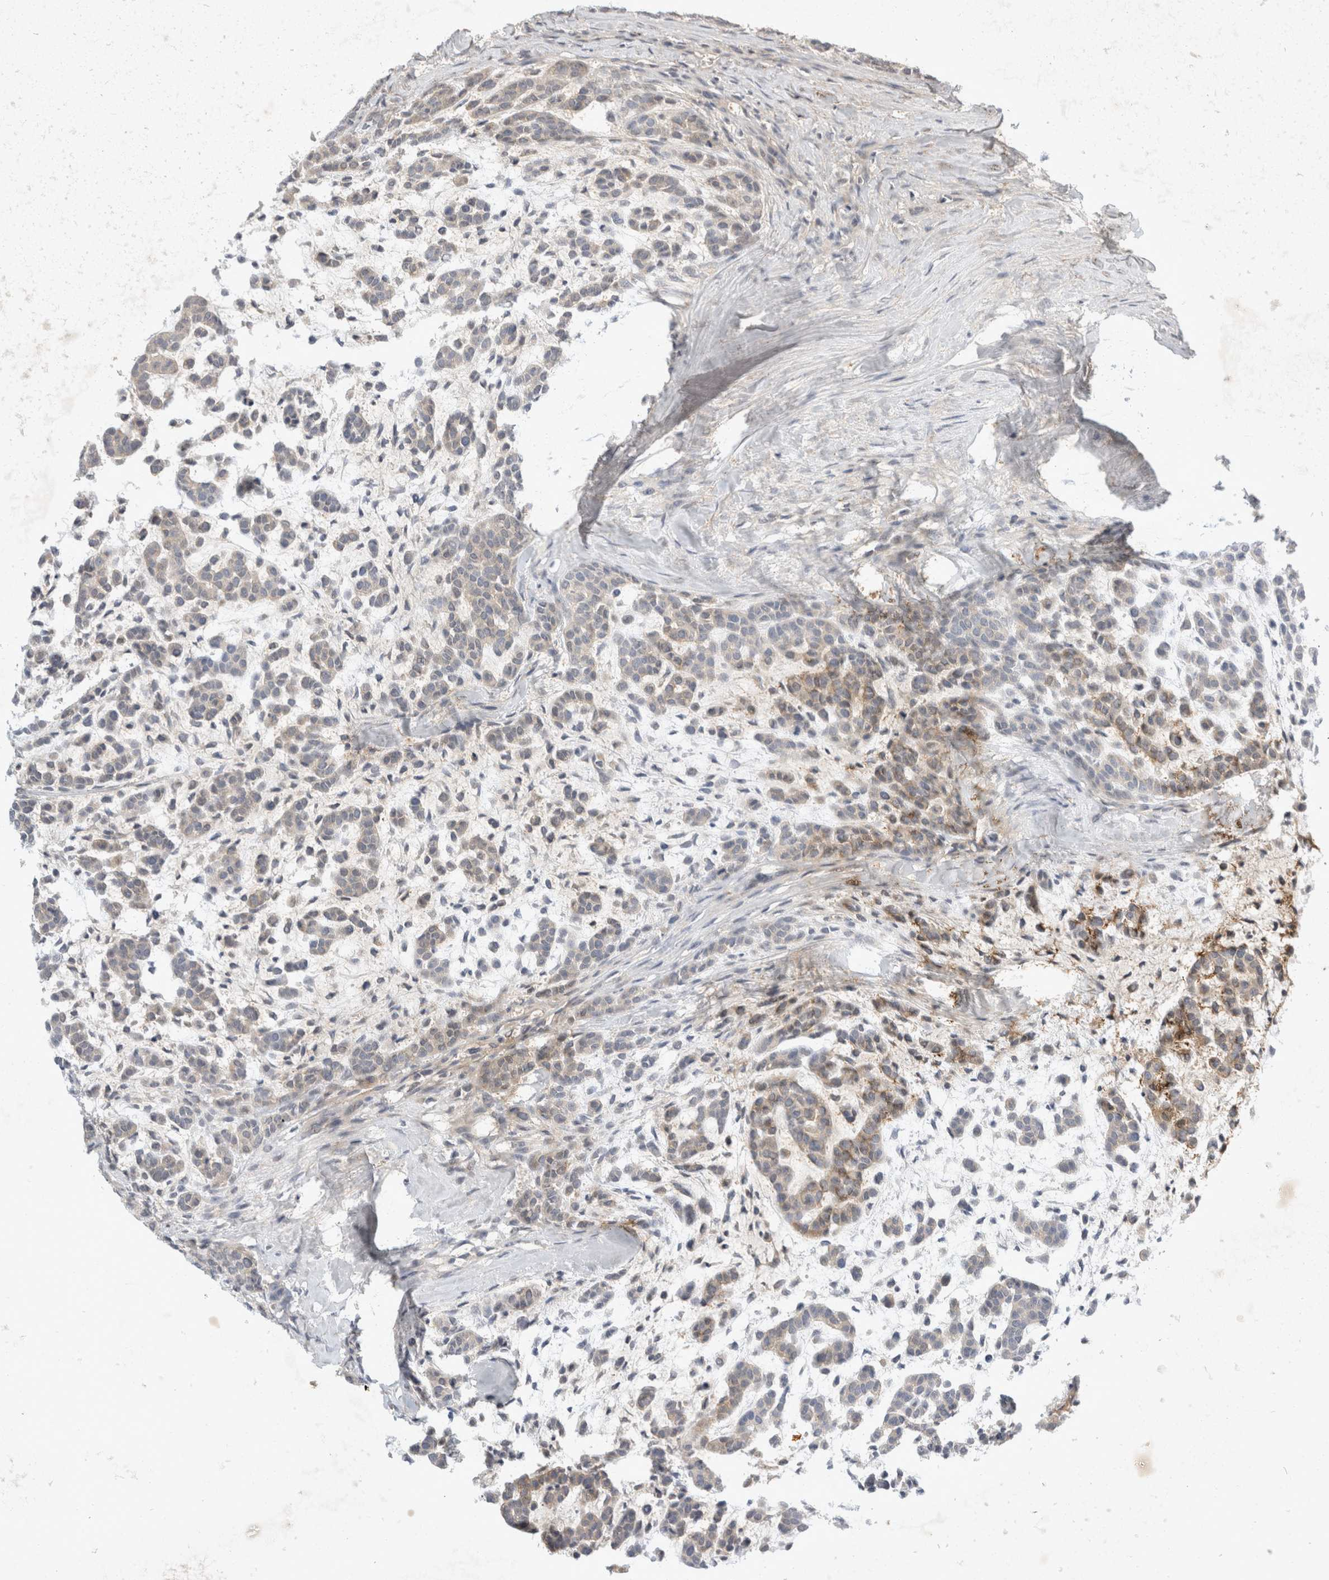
{"staining": {"intensity": "weak", "quantity": "<25%", "location": "cytoplasmic/membranous"}, "tissue": "head and neck cancer", "cell_type": "Tumor cells", "image_type": "cancer", "snomed": [{"axis": "morphology", "description": "Adenocarcinoma, NOS"}, {"axis": "morphology", "description": "Adenoma, NOS"}, {"axis": "topography", "description": "Head-Neck"}], "caption": "A photomicrograph of head and neck adenocarcinoma stained for a protein demonstrates no brown staining in tumor cells. The staining was performed using DAB to visualize the protein expression in brown, while the nuclei were stained in blue with hematoxylin (Magnification: 20x).", "gene": "TOM1L2", "patient": {"sex": "female", "age": 55}}